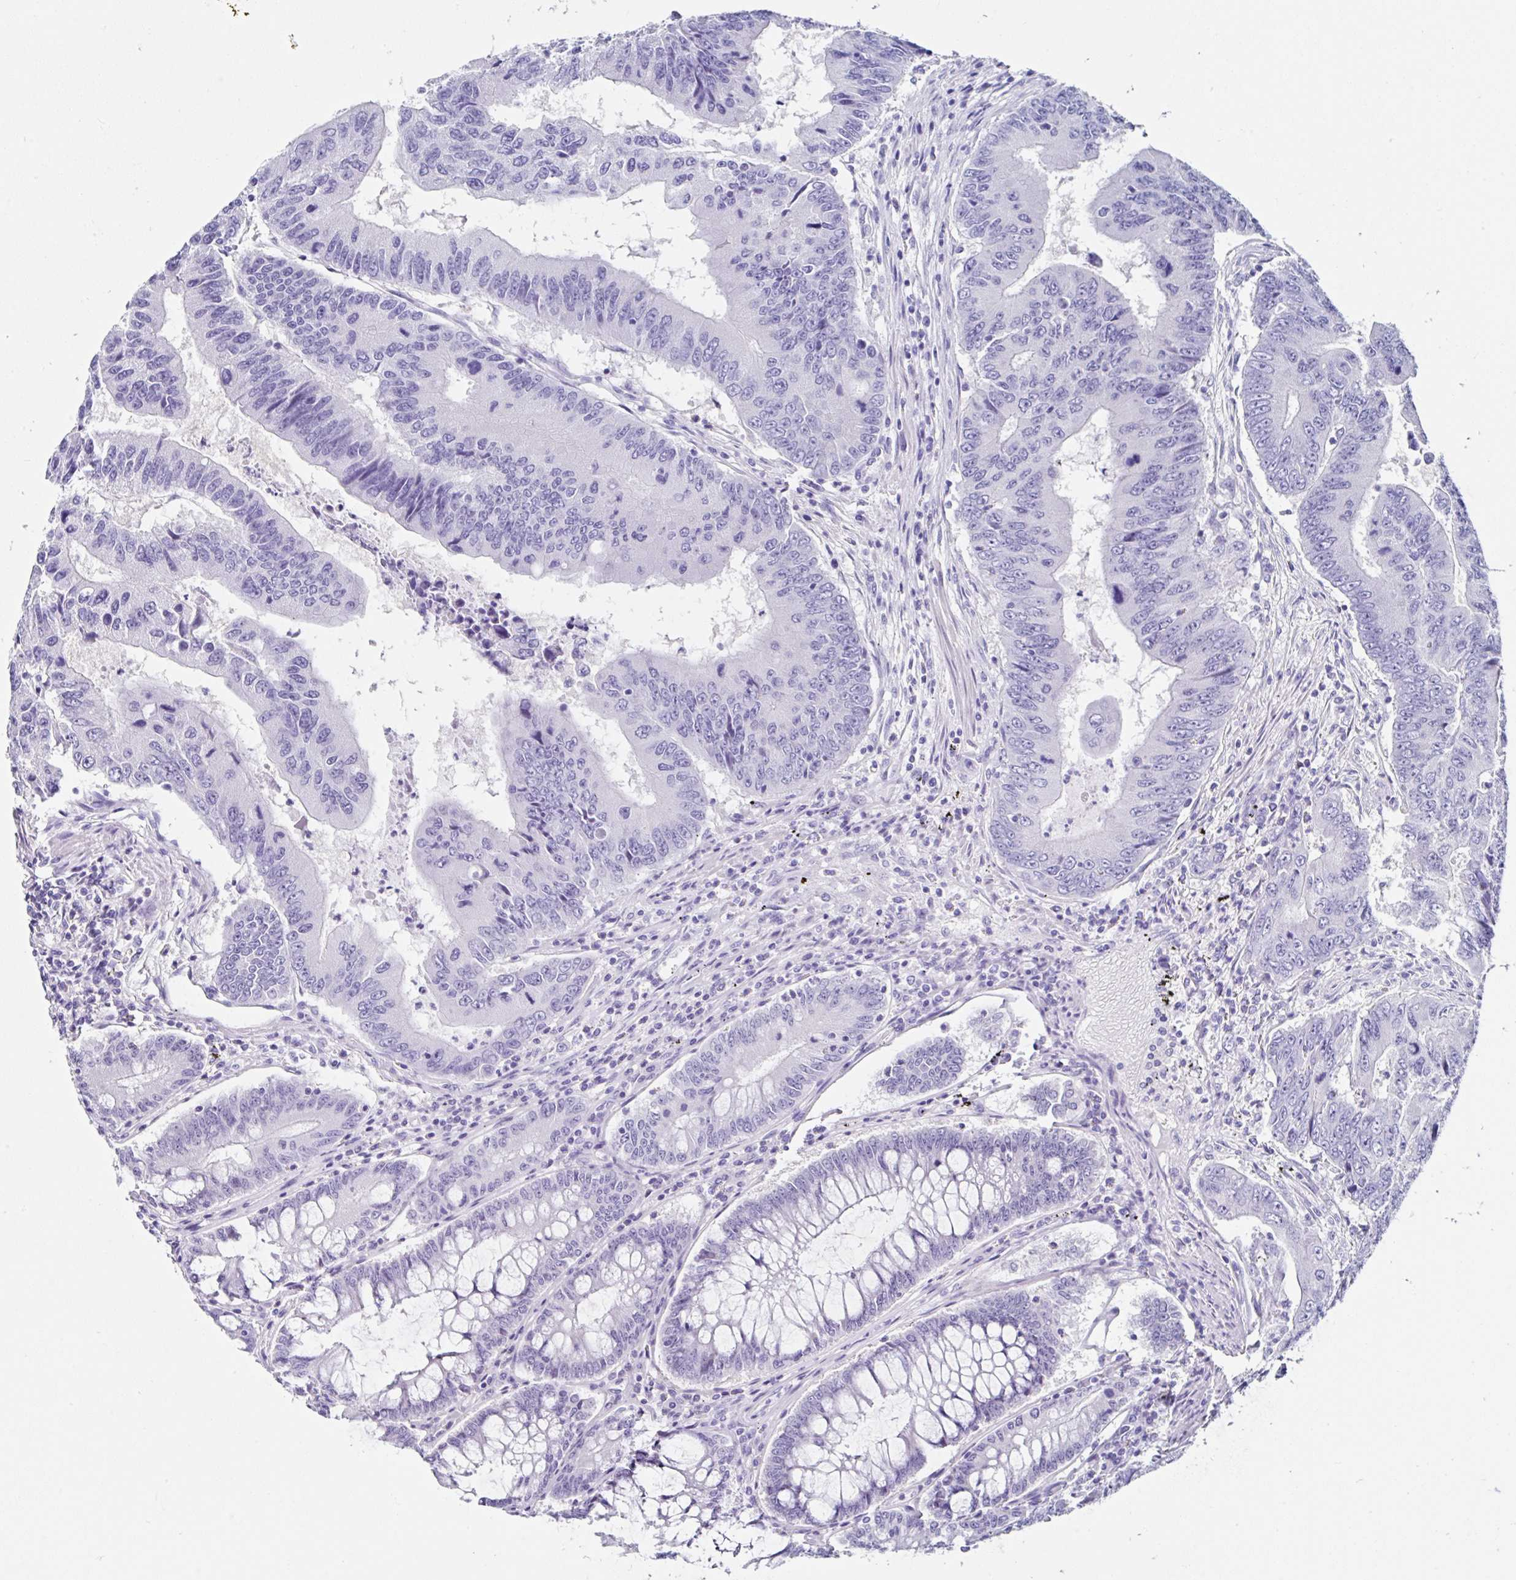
{"staining": {"intensity": "negative", "quantity": "none", "location": "none"}, "tissue": "colorectal cancer", "cell_type": "Tumor cells", "image_type": "cancer", "snomed": [{"axis": "morphology", "description": "Adenocarcinoma, NOS"}, {"axis": "topography", "description": "Colon"}], "caption": "Protein analysis of adenocarcinoma (colorectal) displays no significant positivity in tumor cells.", "gene": "UGT3A1", "patient": {"sex": "male", "age": 53}}